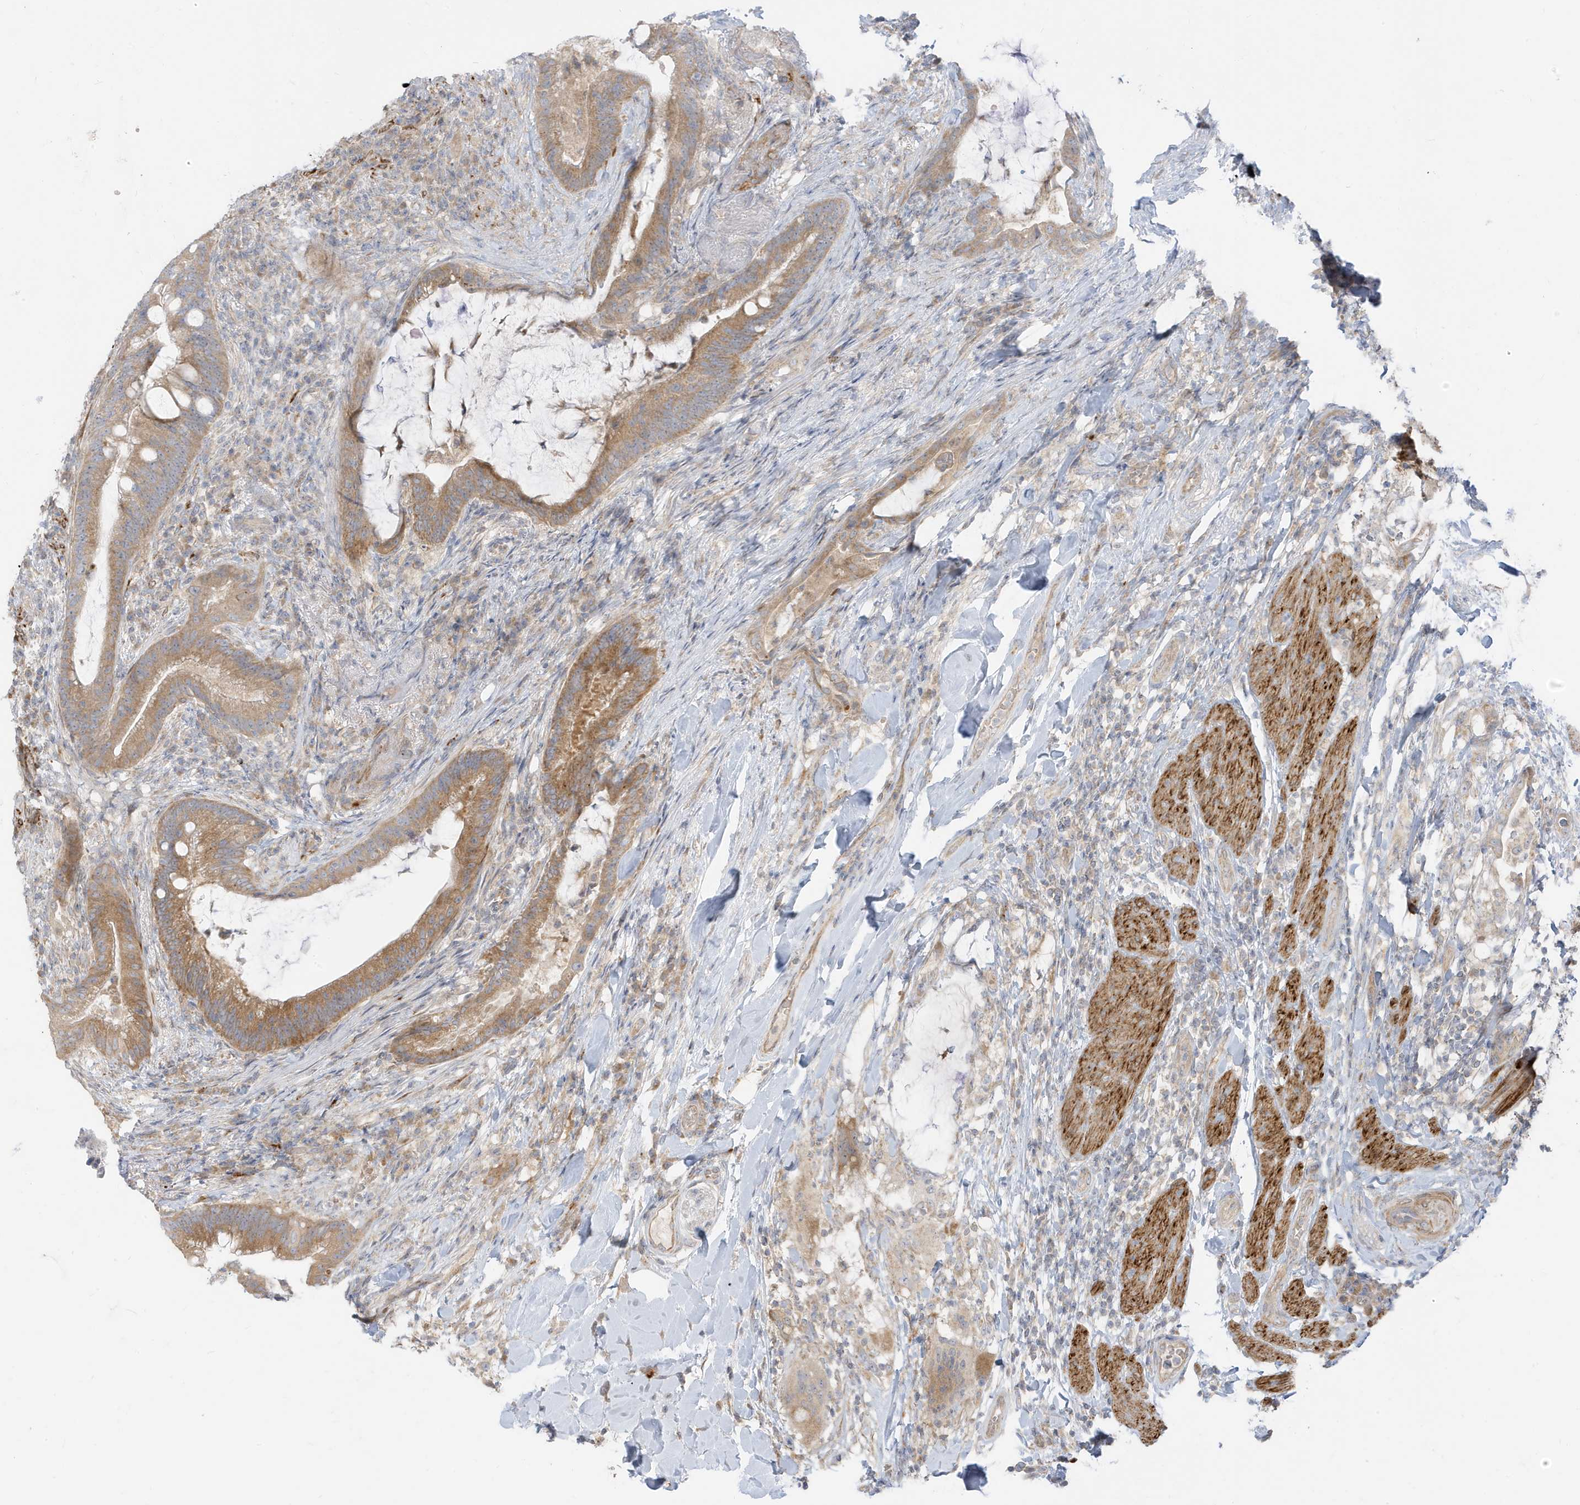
{"staining": {"intensity": "moderate", "quantity": ">75%", "location": "cytoplasmic/membranous"}, "tissue": "colorectal cancer", "cell_type": "Tumor cells", "image_type": "cancer", "snomed": [{"axis": "morphology", "description": "Adenocarcinoma, NOS"}, {"axis": "topography", "description": "Colon"}], "caption": "Tumor cells demonstrate medium levels of moderate cytoplasmic/membranous expression in approximately >75% of cells in colorectal cancer.", "gene": "MCOLN1", "patient": {"sex": "female", "age": 66}}